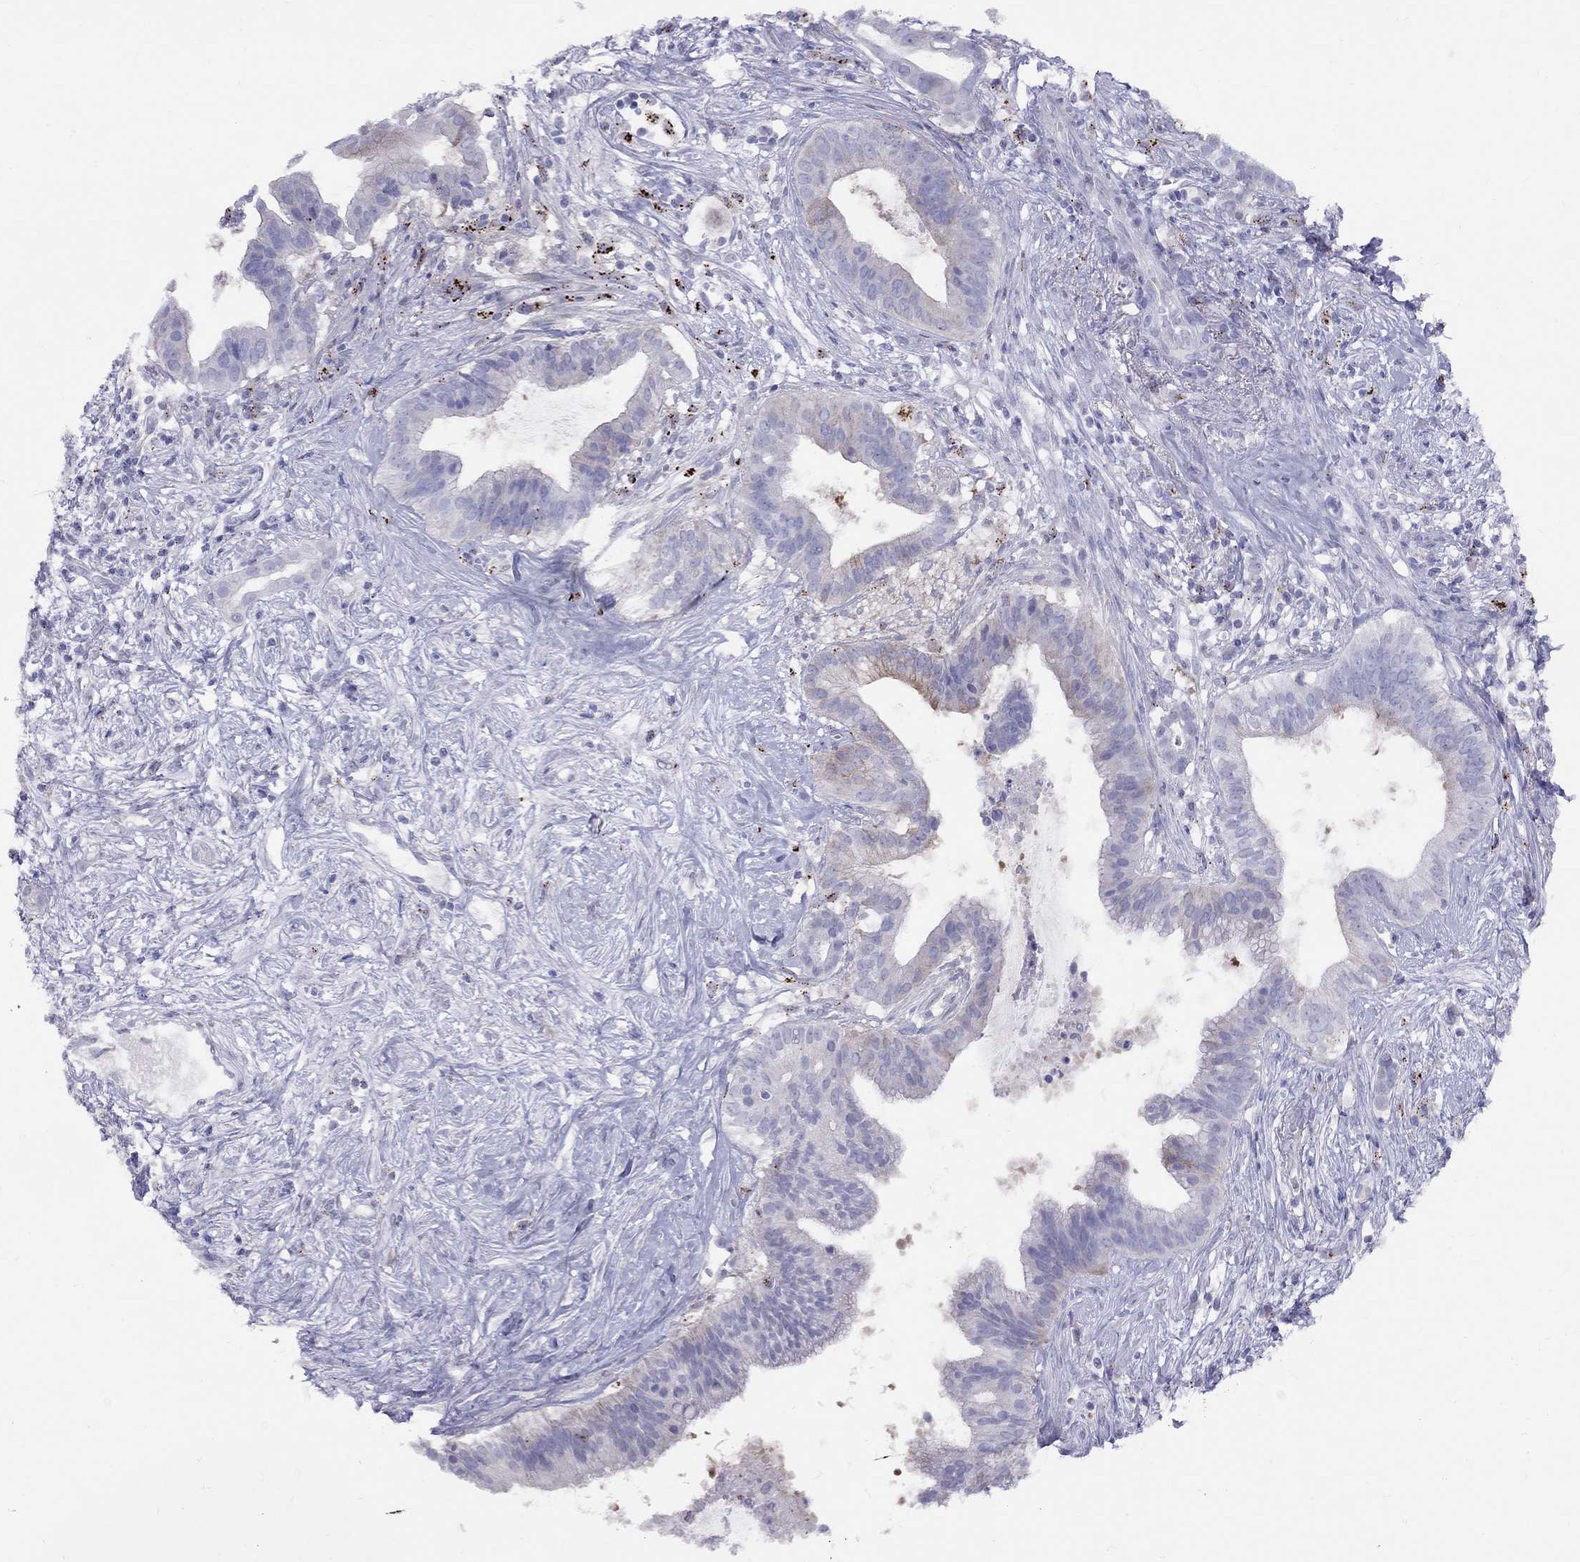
{"staining": {"intensity": "moderate", "quantity": "<25%", "location": "cytoplasmic/membranous"}, "tissue": "pancreatic cancer", "cell_type": "Tumor cells", "image_type": "cancer", "snomed": [{"axis": "morphology", "description": "Adenocarcinoma, NOS"}, {"axis": "topography", "description": "Pancreas"}], "caption": "Immunohistochemical staining of human pancreatic adenocarcinoma reveals low levels of moderate cytoplasmic/membranous positivity in approximately <25% of tumor cells.", "gene": "MAGEB4", "patient": {"sex": "male", "age": 61}}